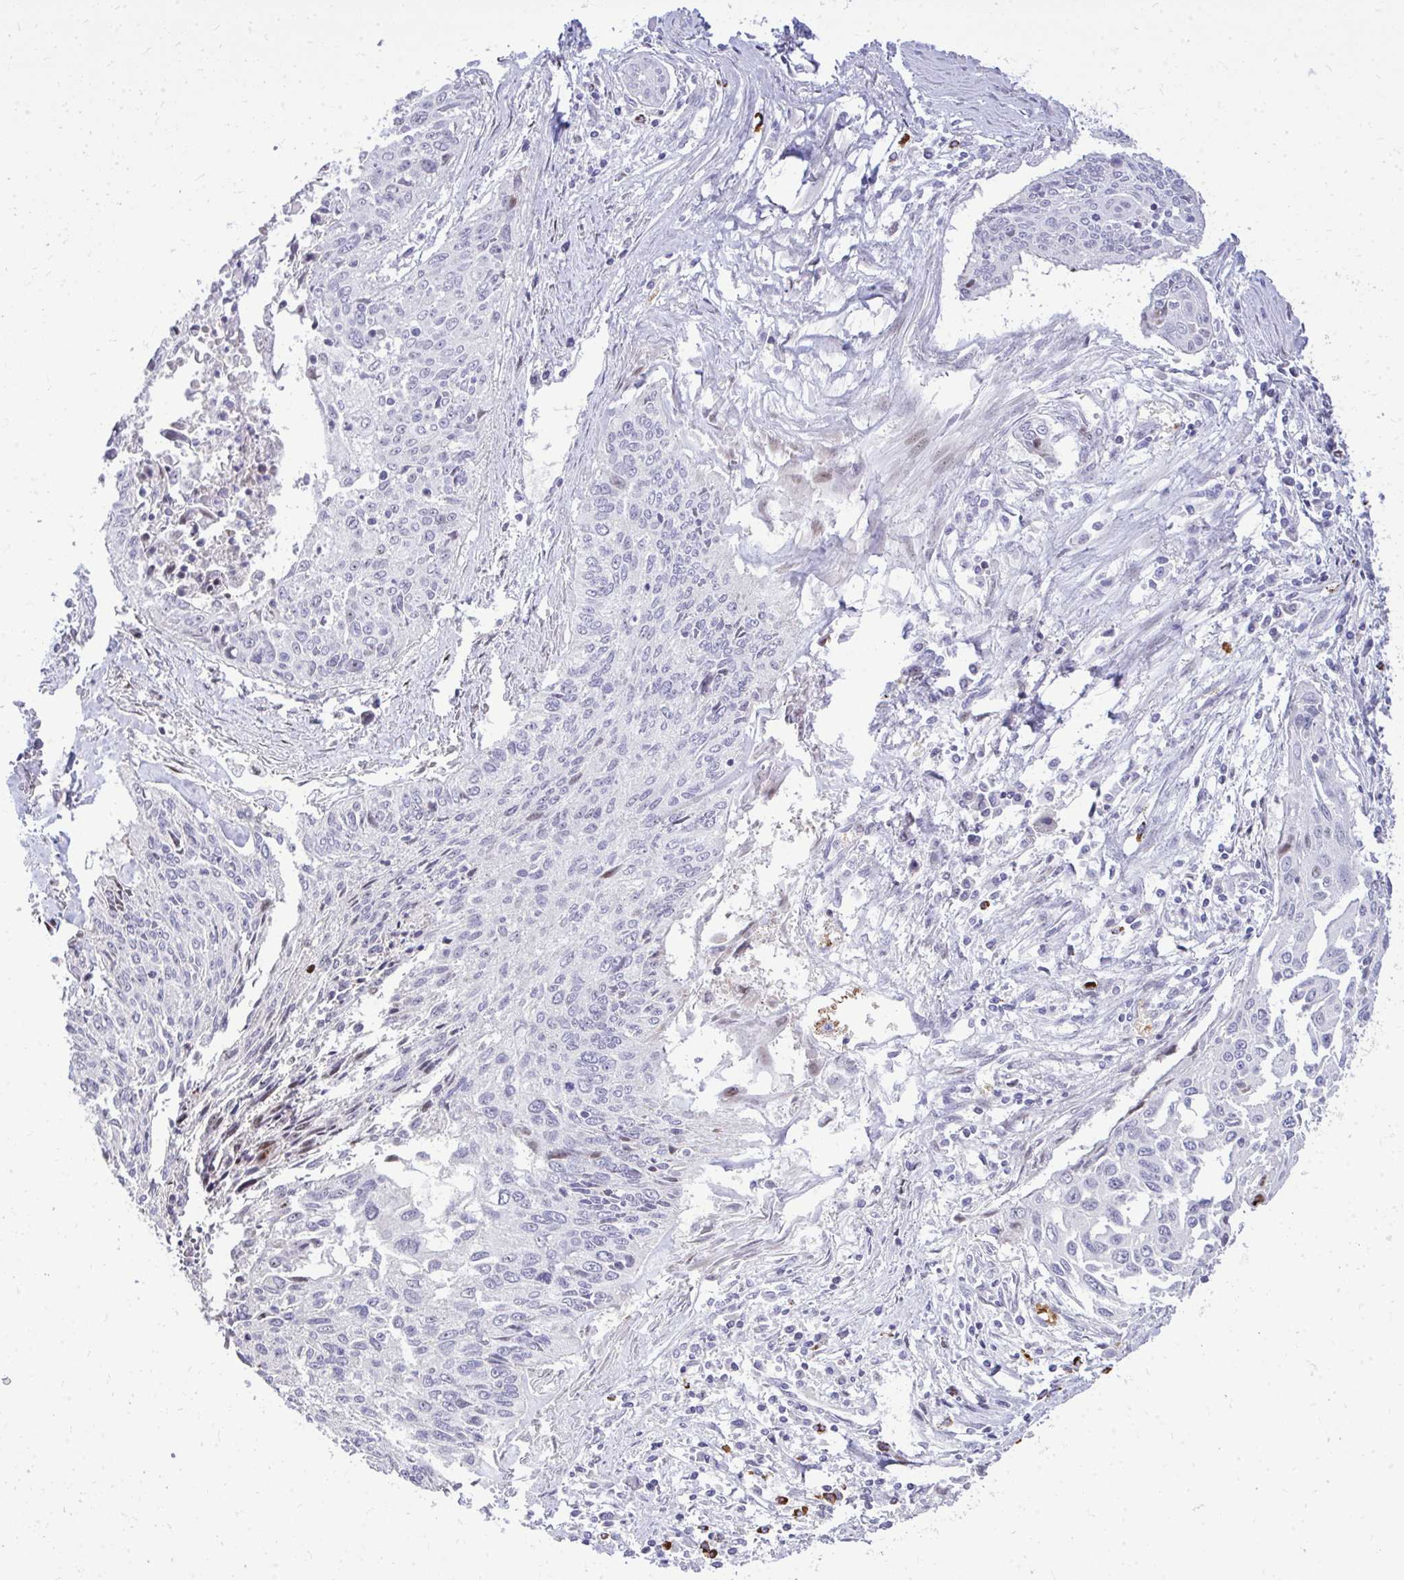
{"staining": {"intensity": "moderate", "quantity": "<25%", "location": "nuclear"}, "tissue": "cervical cancer", "cell_type": "Tumor cells", "image_type": "cancer", "snomed": [{"axis": "morphology", "description": "Squamous cell carcinoma, NOS"}, {"axis": "topography", "description": "Cervix"}], "caption": "Cervical cancer (squamous cell carcinoma) stained for a protein (brown) shows moderate nuclear positive staining in approximately <25% of tumor cells.", "gene": "DLX4", "patient": {"sex": "female", "age": 55}}